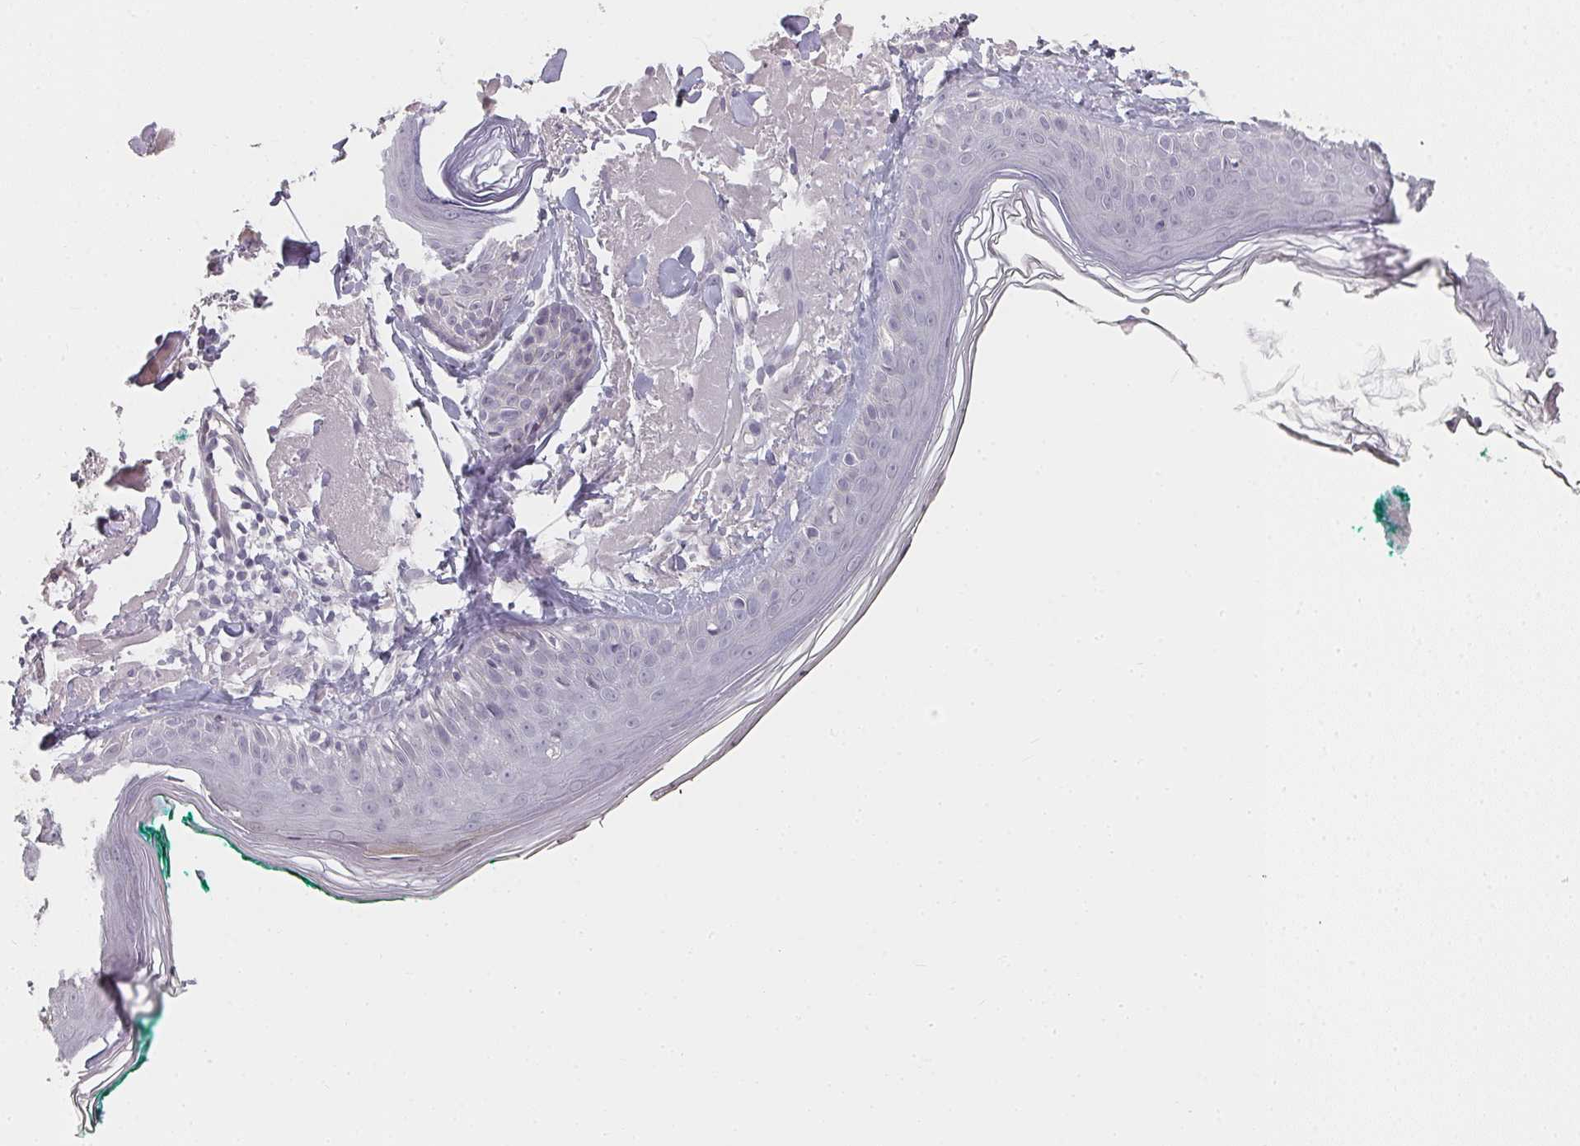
{"staining": {"intensity": "negative", "quantity": "none", "location": "none"}, "tissue": "skin", "cell_type": "Fibroblasts", "image_type": "normal", "snomed": [{"axis": "morphology", "description": "Normal tissue, NOS"}, {"axis": "morphology", "description": "Malignant melanoma, NOS"}, {"axis": "topography", "description": "Skin"}], "caption": "Immunohistochemistry (IHC) micrograph of normal skin: human skin stained with DAB shows no significant protein expression in fibroblasts.", "gene": "SHISA2", "patient": {"sex": "male", "age": 80}}